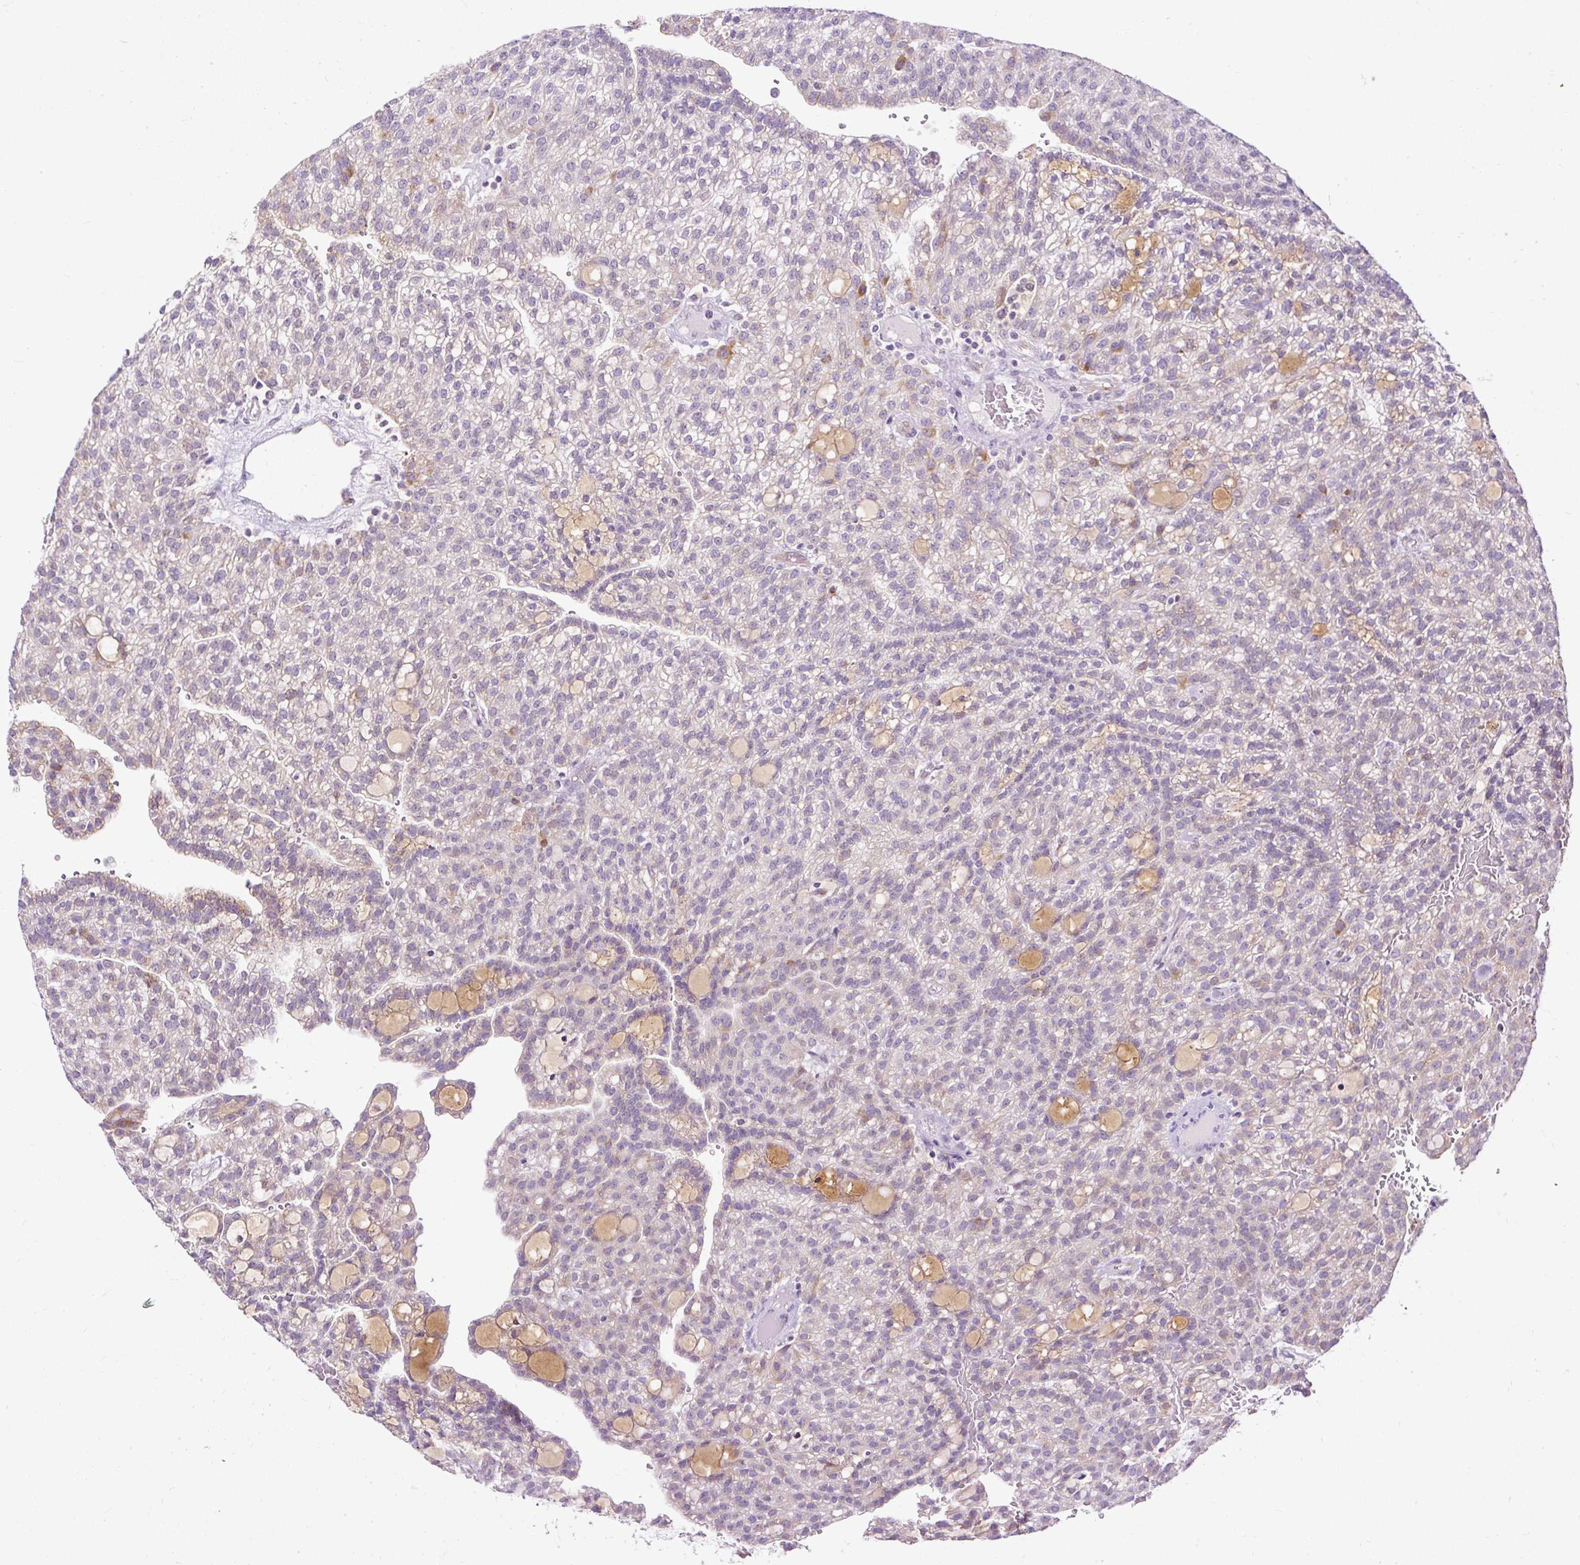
{"staining": {"intensity": "negative", "quantity": "none", "location": "none"}, "tissue": "renal cancer", "cell_type": "Tumor cells", "image_type": "cancer", "snomed": [{"axis": "morphology", "description": "Adenocarcinoma, NOS"}, {"axis": "topography", "description": "Kidney"}], "caption": "IHC of human renal cancer (adenocarcinoma) displays no staining in tumor cells.", "gene": "FMC1", "patient": {"sex": "male", "age": 63}}